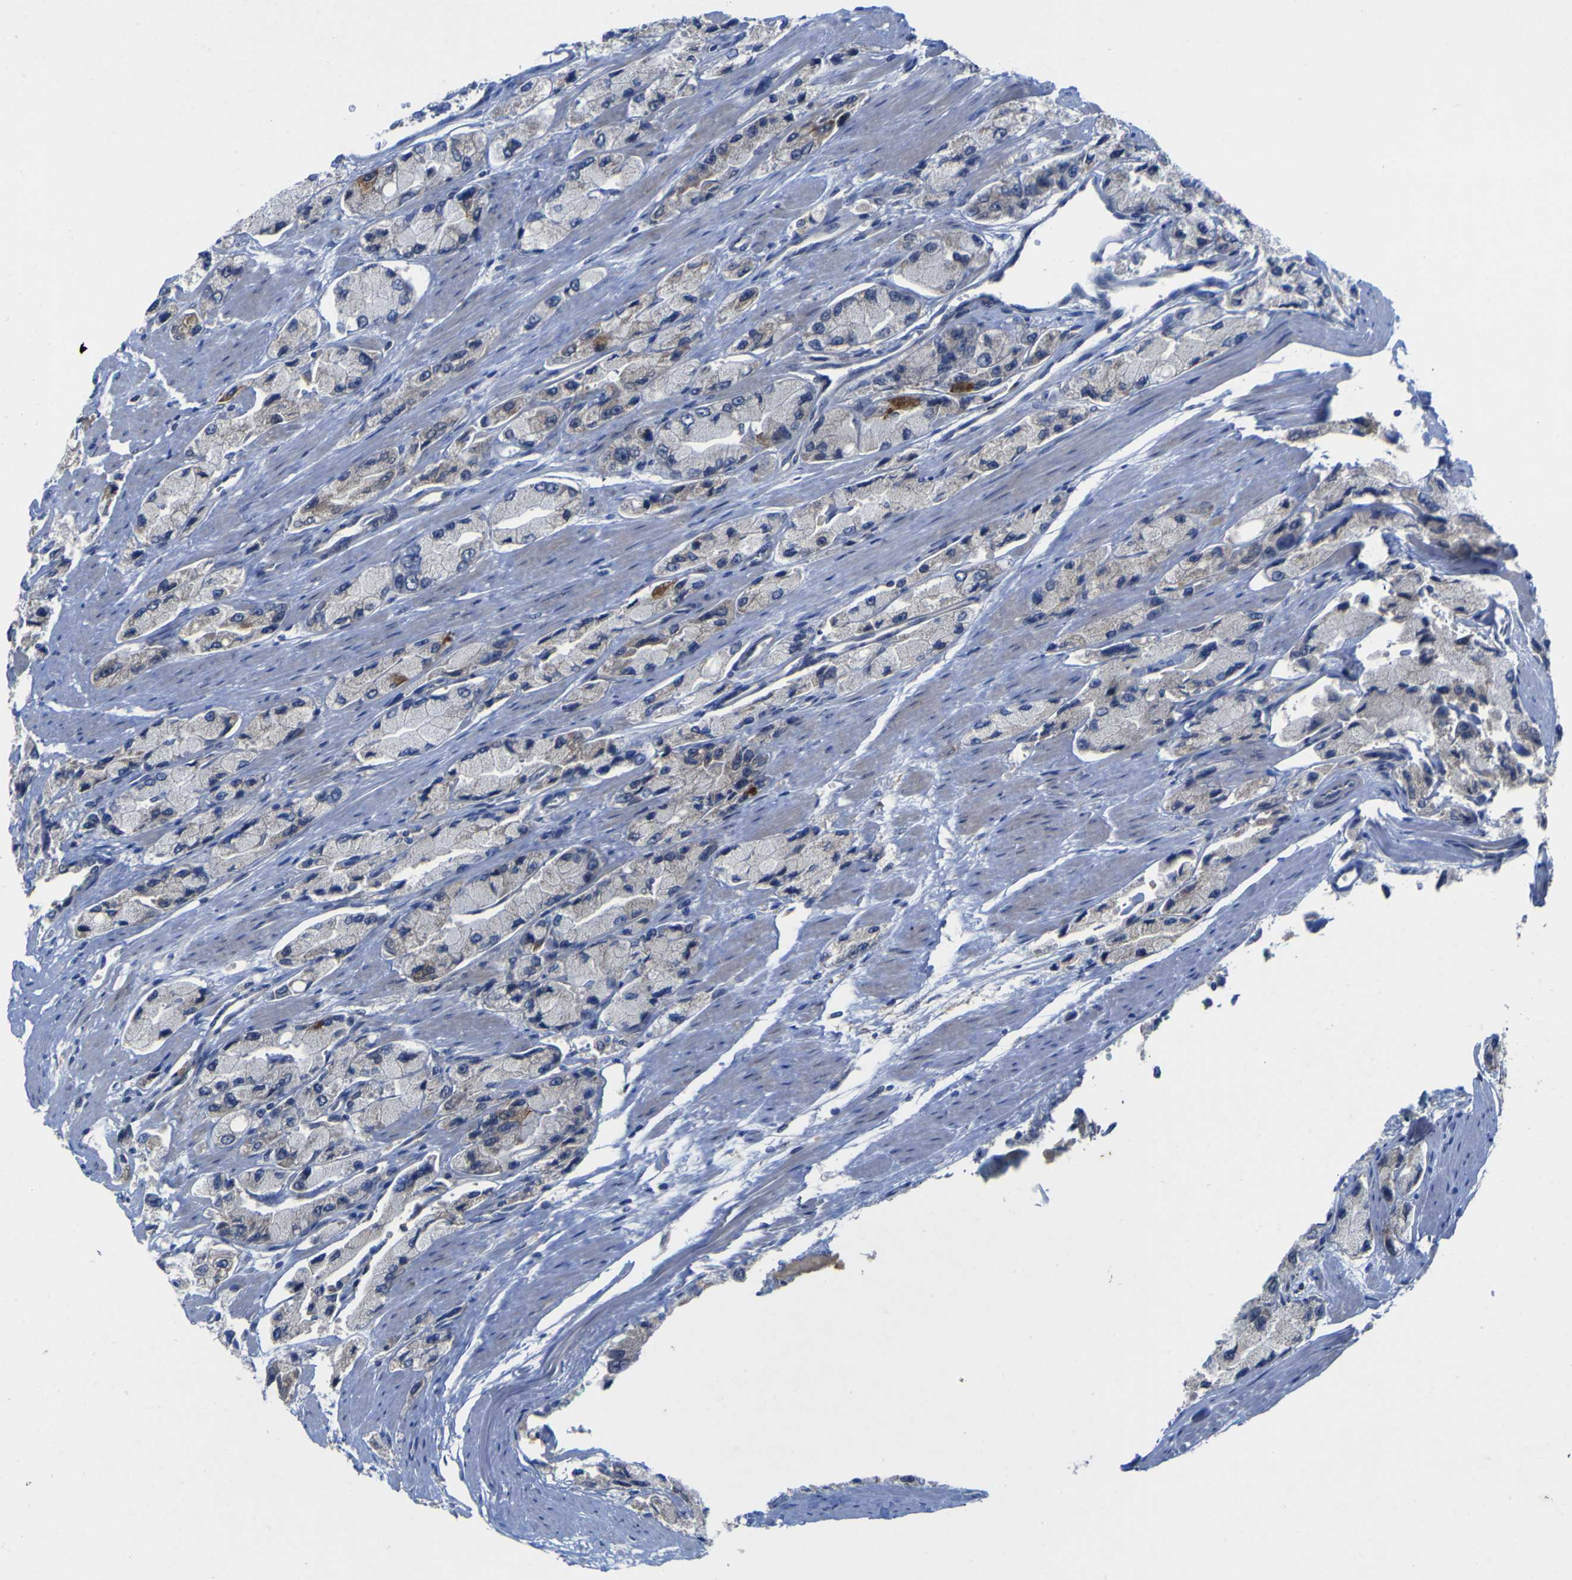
{"staining": {"intensity": "negative", "quantity": "none", "location": "none"}, "tissue": "prostate cancer", "cell_type": "Tumor cells", "image_type": "cancer", "snomed": [{"axis": "morphology", "description": "Adenocarcinoma, High grade"}, {"axis": "topography", "description": "Prostate"}], "caption": "A histopathology image of human prostate cancer (high-grade adenocarcinoma) is negative for staining in tumor cells.", "gene": "TNFRSF11A", "patient": {"sex": "male", "age": 58}}